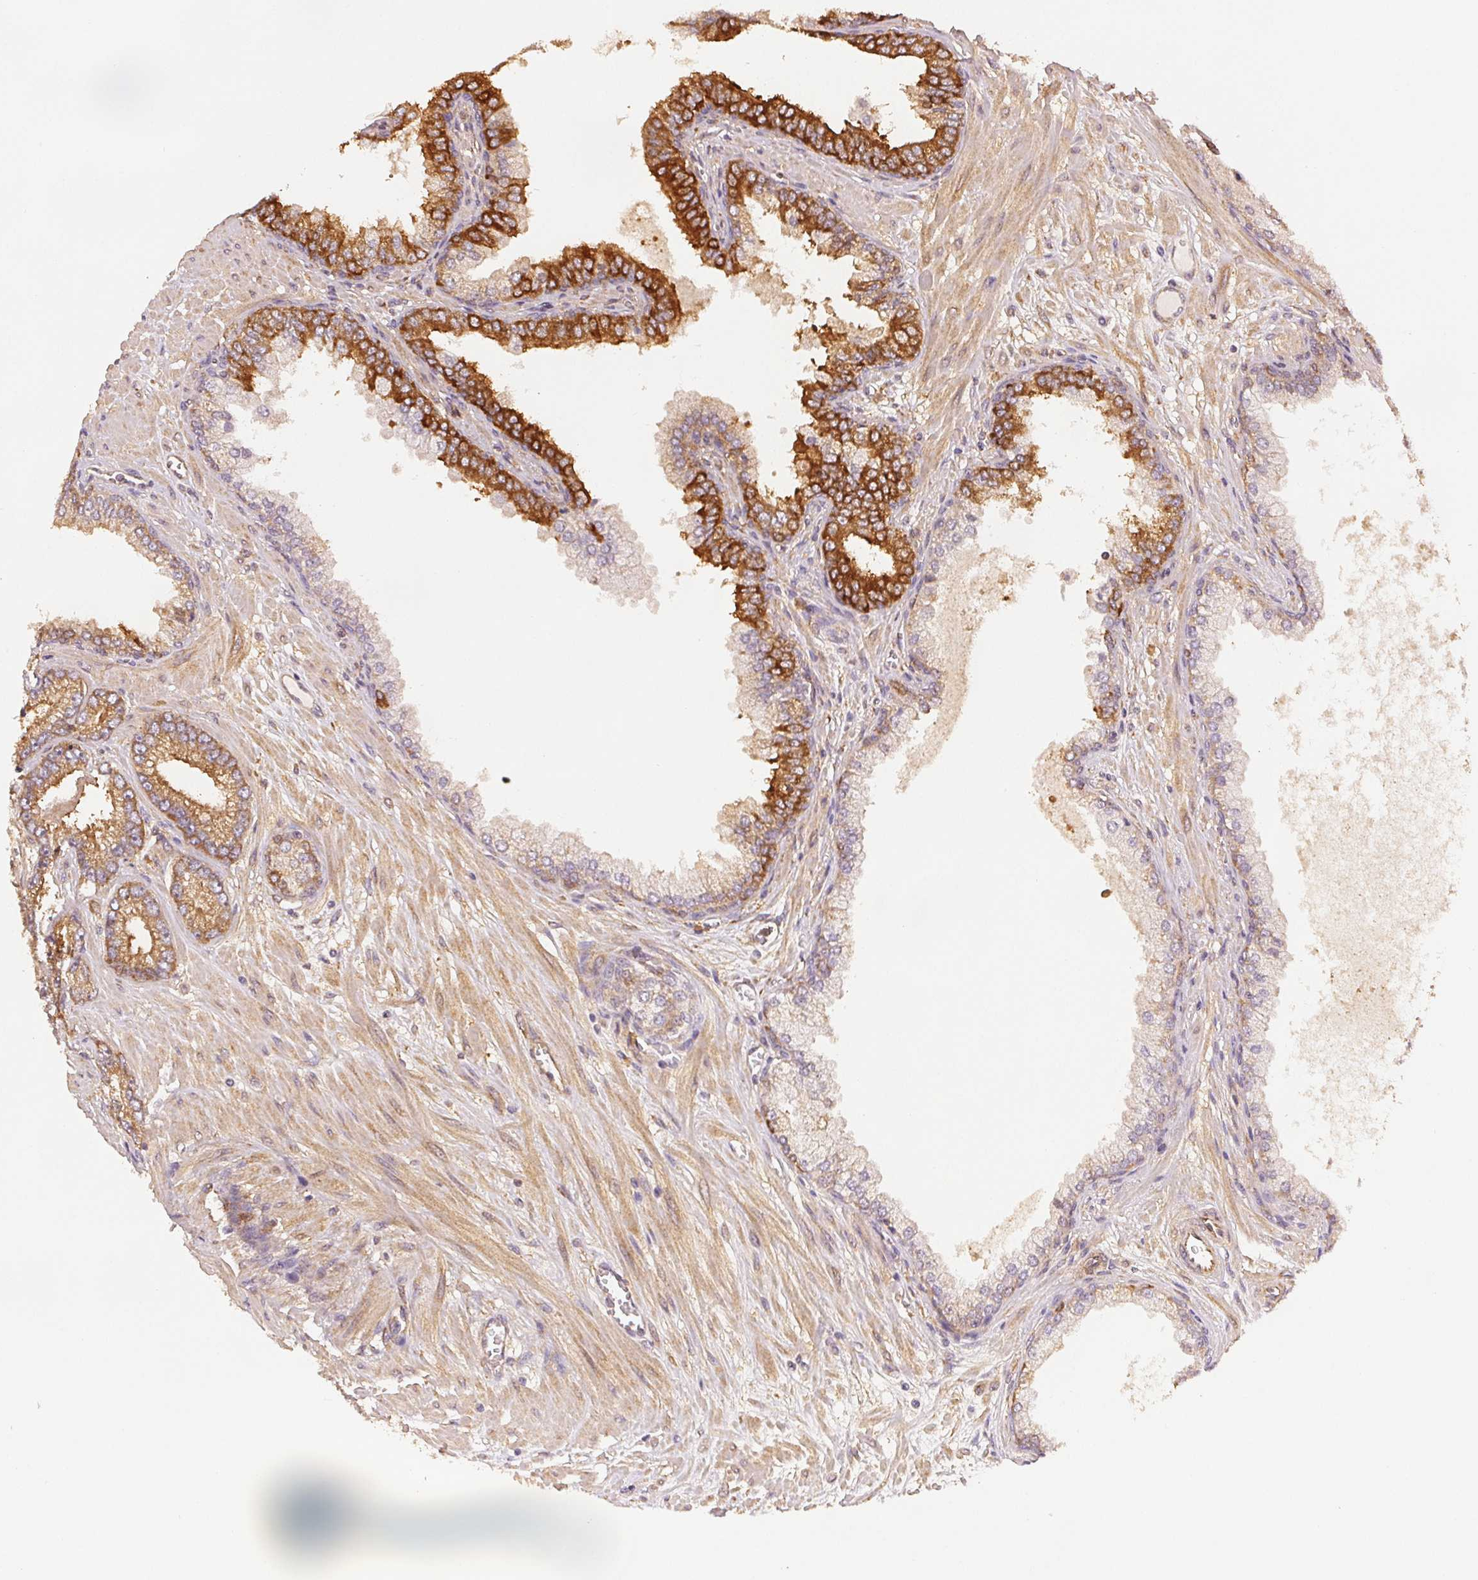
{"staining": {"intensity": "strong", "quantity": ">75%", "location": "cytoplasmic/membranous"}, "tissue": "prostate cancer", "cell_type": "Tumor cells", "image_type": "cancer", "snomed": [{"axis": "morphology", "description": "Adenocarcinoma, Low grade"}, {"axis": "topography", "description": "Prostate"}], "caption": "The photomicrograph reveals a brown stain indicating the presence of a protein in the cytoplasmic/membranous of tumor cells in prostate cancer. The staining was performed using DAB (3,3'-diaminobenzidine) to visualize the protein expression in brown, while the nuclei were stained in blue with hematoxylin (Magnification: 20x).", "gene": "DIAPH2", "patient": {"sex": "male", "age": 64}}